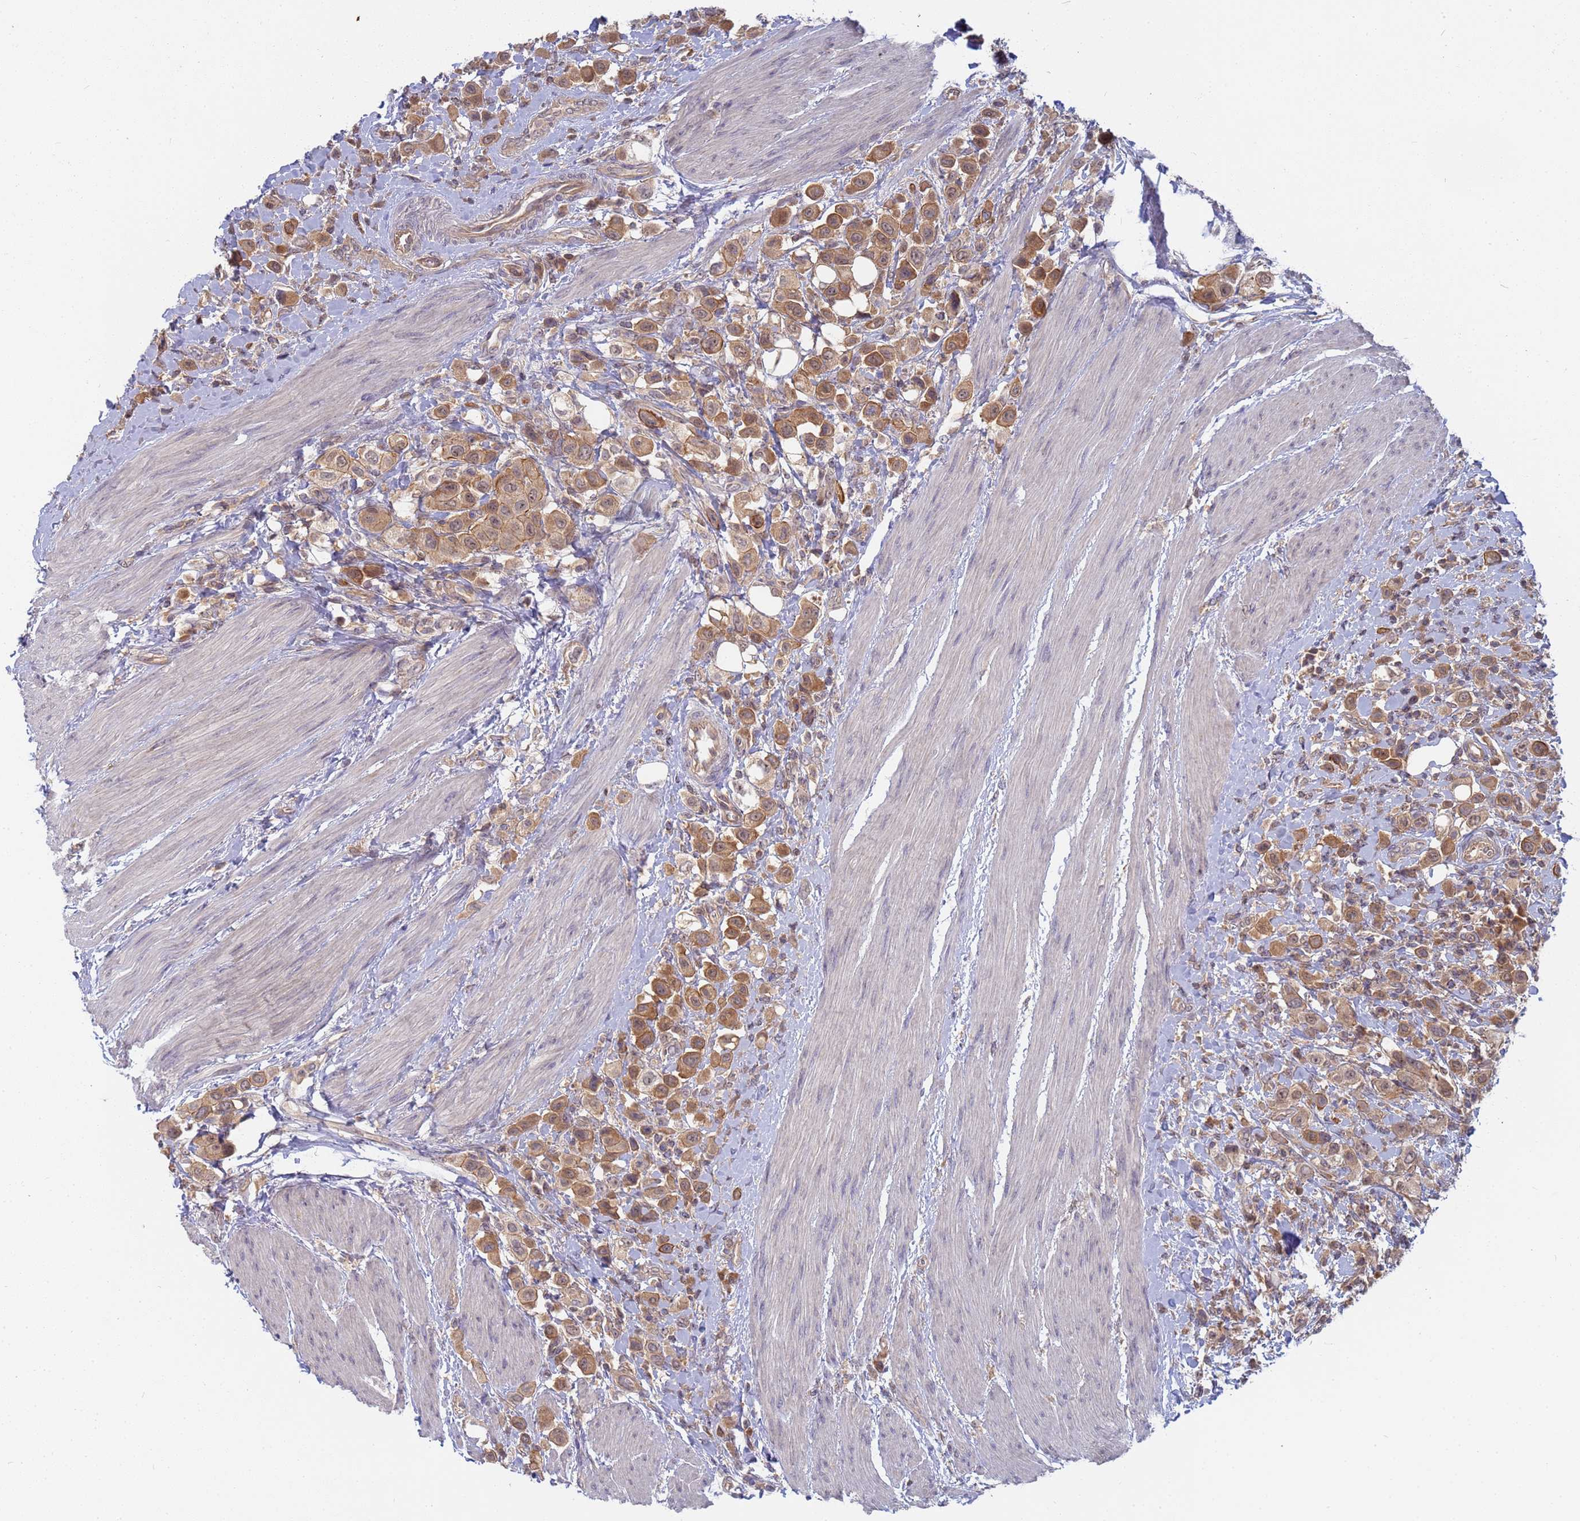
{"staining": {"intensity": "moderate", "quantity": ">75%", "location": "cytoplasmic/membranous"}, "tissue": "urothelial cancer", "cell_type": "Tumor cells", "image_type": "cancer", "snomed": [{"axis": "morphology", "description": "Urothelial carcinoma, High grade"}, {"axis": "topography", "description": "Urinary bladder"}], "caption": "Urothelial cancer tissue displays moderate cytoplasmic/membranous staining in about >75% of tumor cells Nuclei are stained in blue.", "gene": "SHARPIN", "patient": {"sex": "male", "age": 50}}